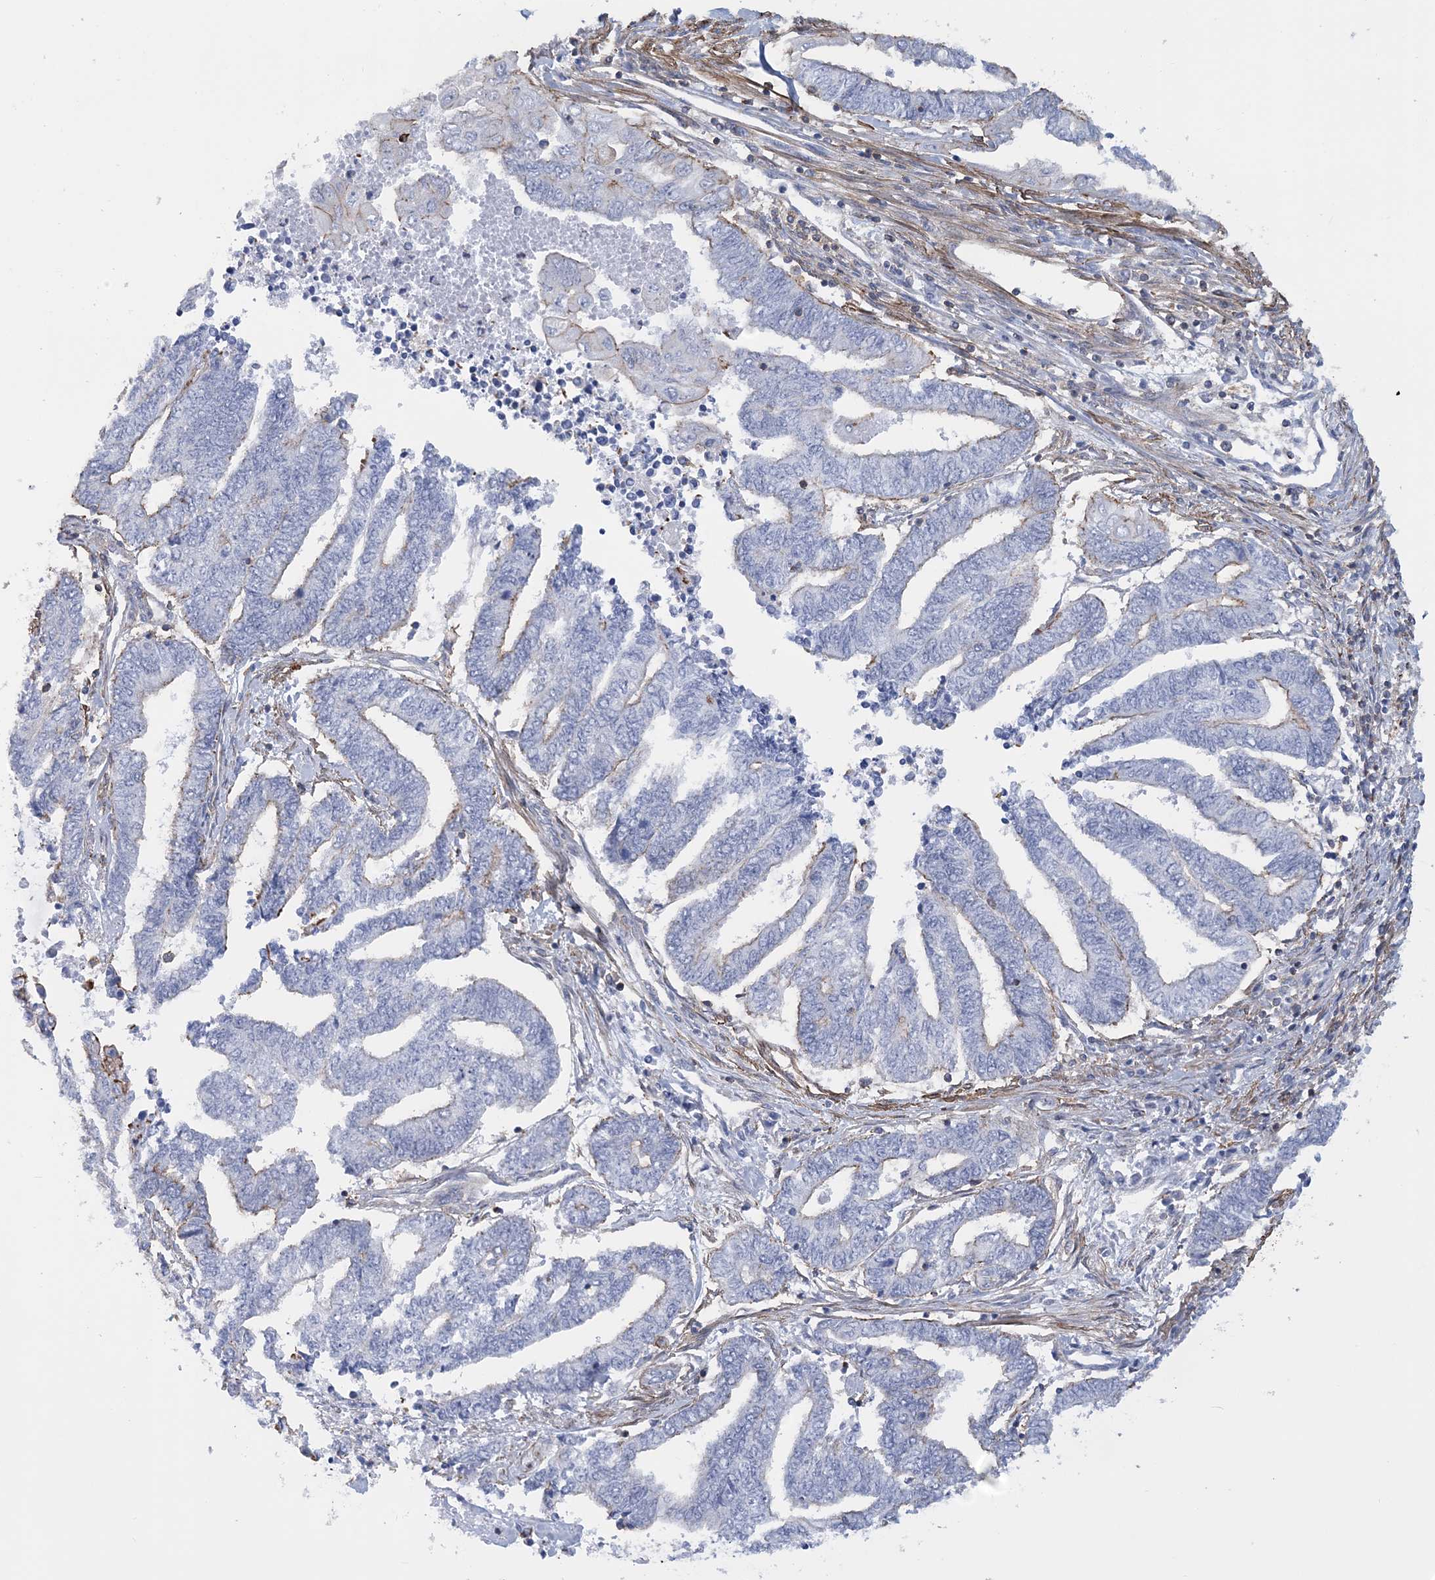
{"staining": {"intensity": "weak", "quantity": "<25%", "location": "cytoplasmic/membranous"}, "tissue": "endometrial cancer", "cell_type": "Tumor cells", "image_type": "cancer", "snomed": [{"axis": "morphology", "description": "Adenocarcinoma, NOS"}, {"axis": "topography", "description": "Uterus"}, {"axis": "topography", "description": "Endometrium"}], "caption": "Tumor cells show no significant protein expression in endometrial cancer.", "gene": "C11orf21", "patient": {"sex": "female", "age": 70}}